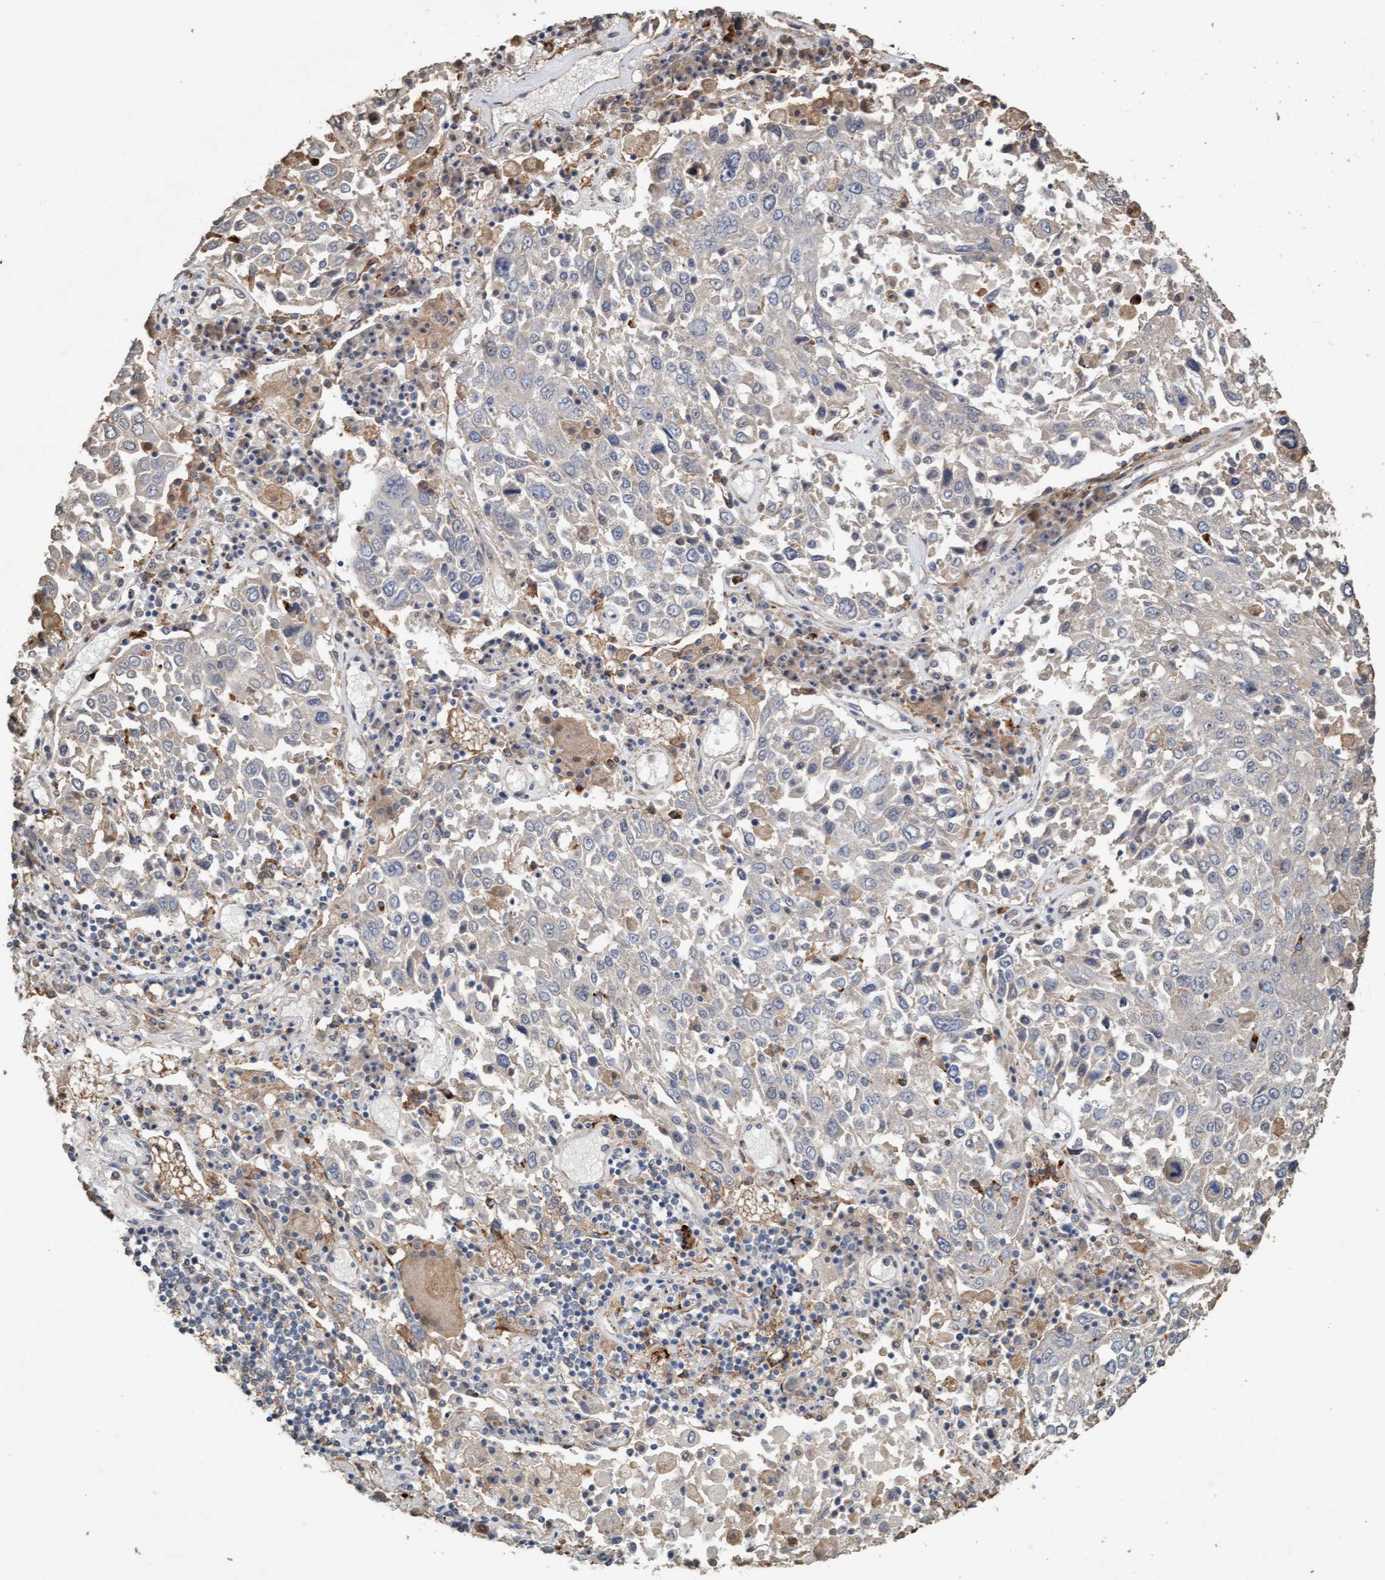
{"staining": {"intensity": "negative", "quantity": "none", "location": "none"}, "tissue": "lung cancer", "cell_type": "Tumor cells", "image_type": "cancer", "snomed": [{"axis": "morphology", "description": "Squamous cell carcinoma, NOS"}, {"axis": "topography", "description": "Lung"}], "caption": "An immunohistochemistry image of lung squamous cell carcinoma is shown. There is no staining in tumor cells of lung squamous cell carcinoma.", "gene": "LONRF1", "patient": {"sex": "male", "age": 65}}